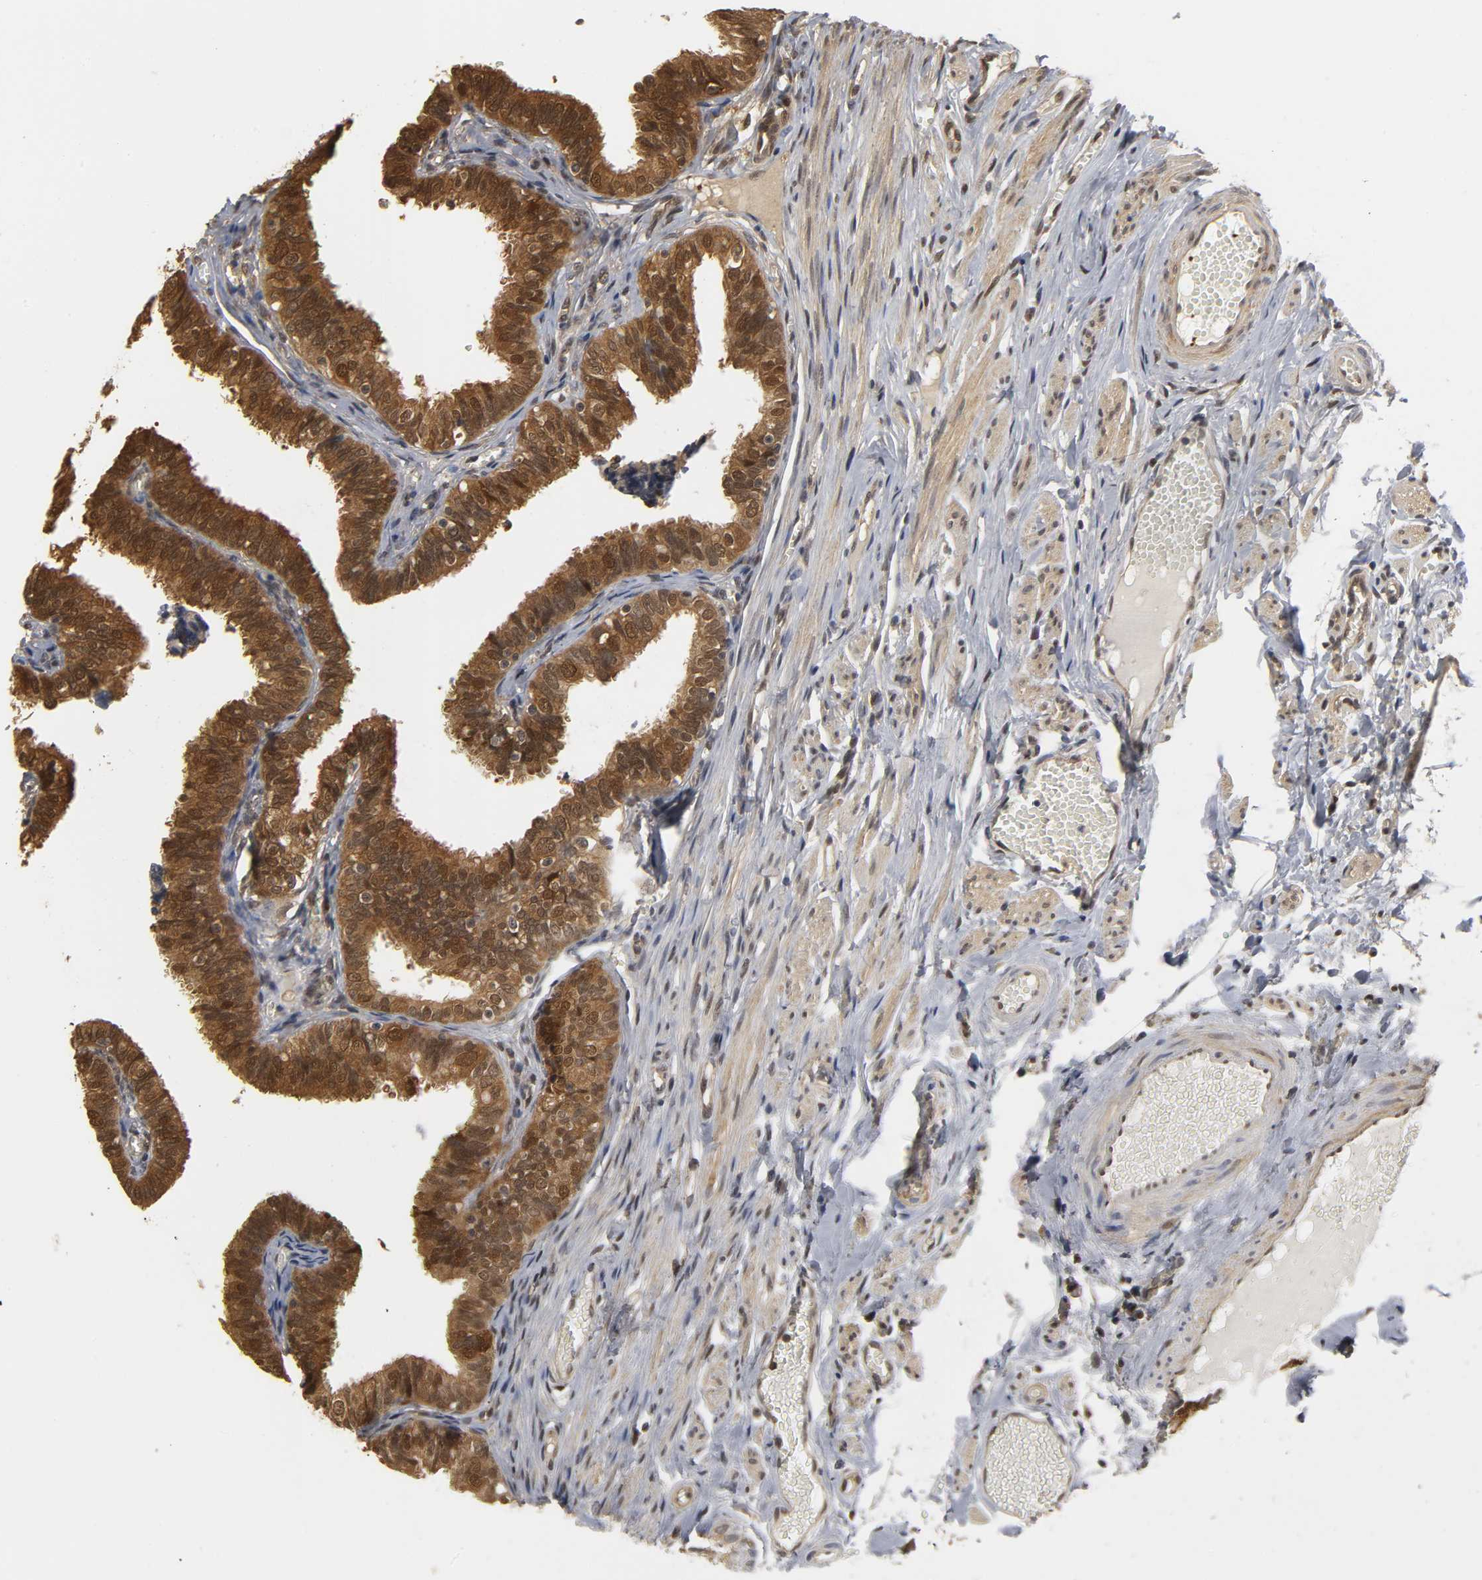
{"staining": {"intensity": "strong", "quantity": ">75%", "location": "cytoplasmic/membranous,nuclear"}, "tissue": "fallopian tube", "cell_type": "Glandular cells", "image_type": "normal", "snomed": [{"axis": "morphology", "description": "Normal tissue, NOS"}, {"axis": "topography", "description": "Fallopian tube"}], "caption": "IHC (DAB (3,3'-diaminobenzidine)) staining of unremarkable human fallopian tube displays strong cytoplasmic/membranous,nuclear protein expression in approximately >75% of glandular cells.", "gene": "PARK7", "patient": {"sex": "female", "age": 46}}